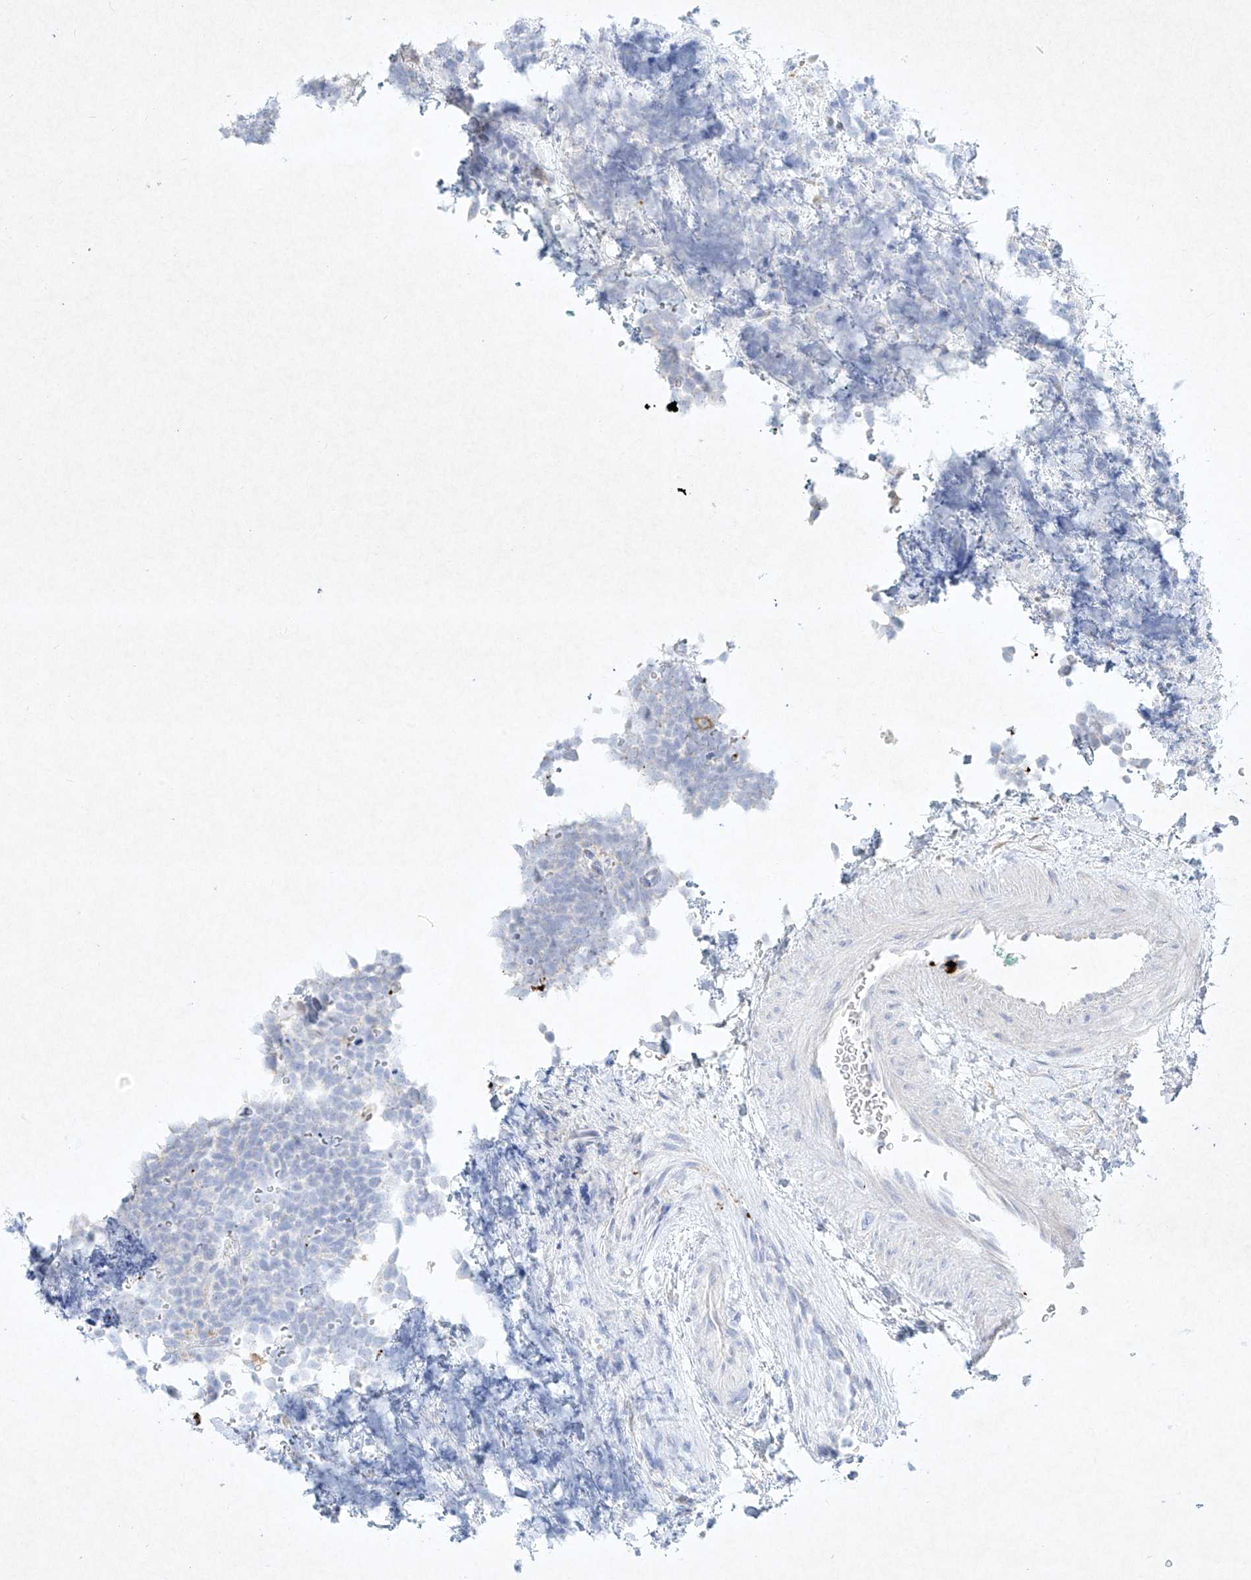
{"staining": {"intensity": "negative", "quantity": "none", "location": "none"}, "tissue": "urothelial cancer", "cell_type": "Tumor cells", "image_type": "cancer", "snomed": [{"axis": "morphology", "description": "Urothelial carcinoma, High grade"}, {"axis": "topography", "description": "Urinary bladder"}], "caption": "An image of human urothelial cancer is negative for staining in tumor cells.", "gene": "PLEK", "patient": {"sex": "female", "age": 82}}